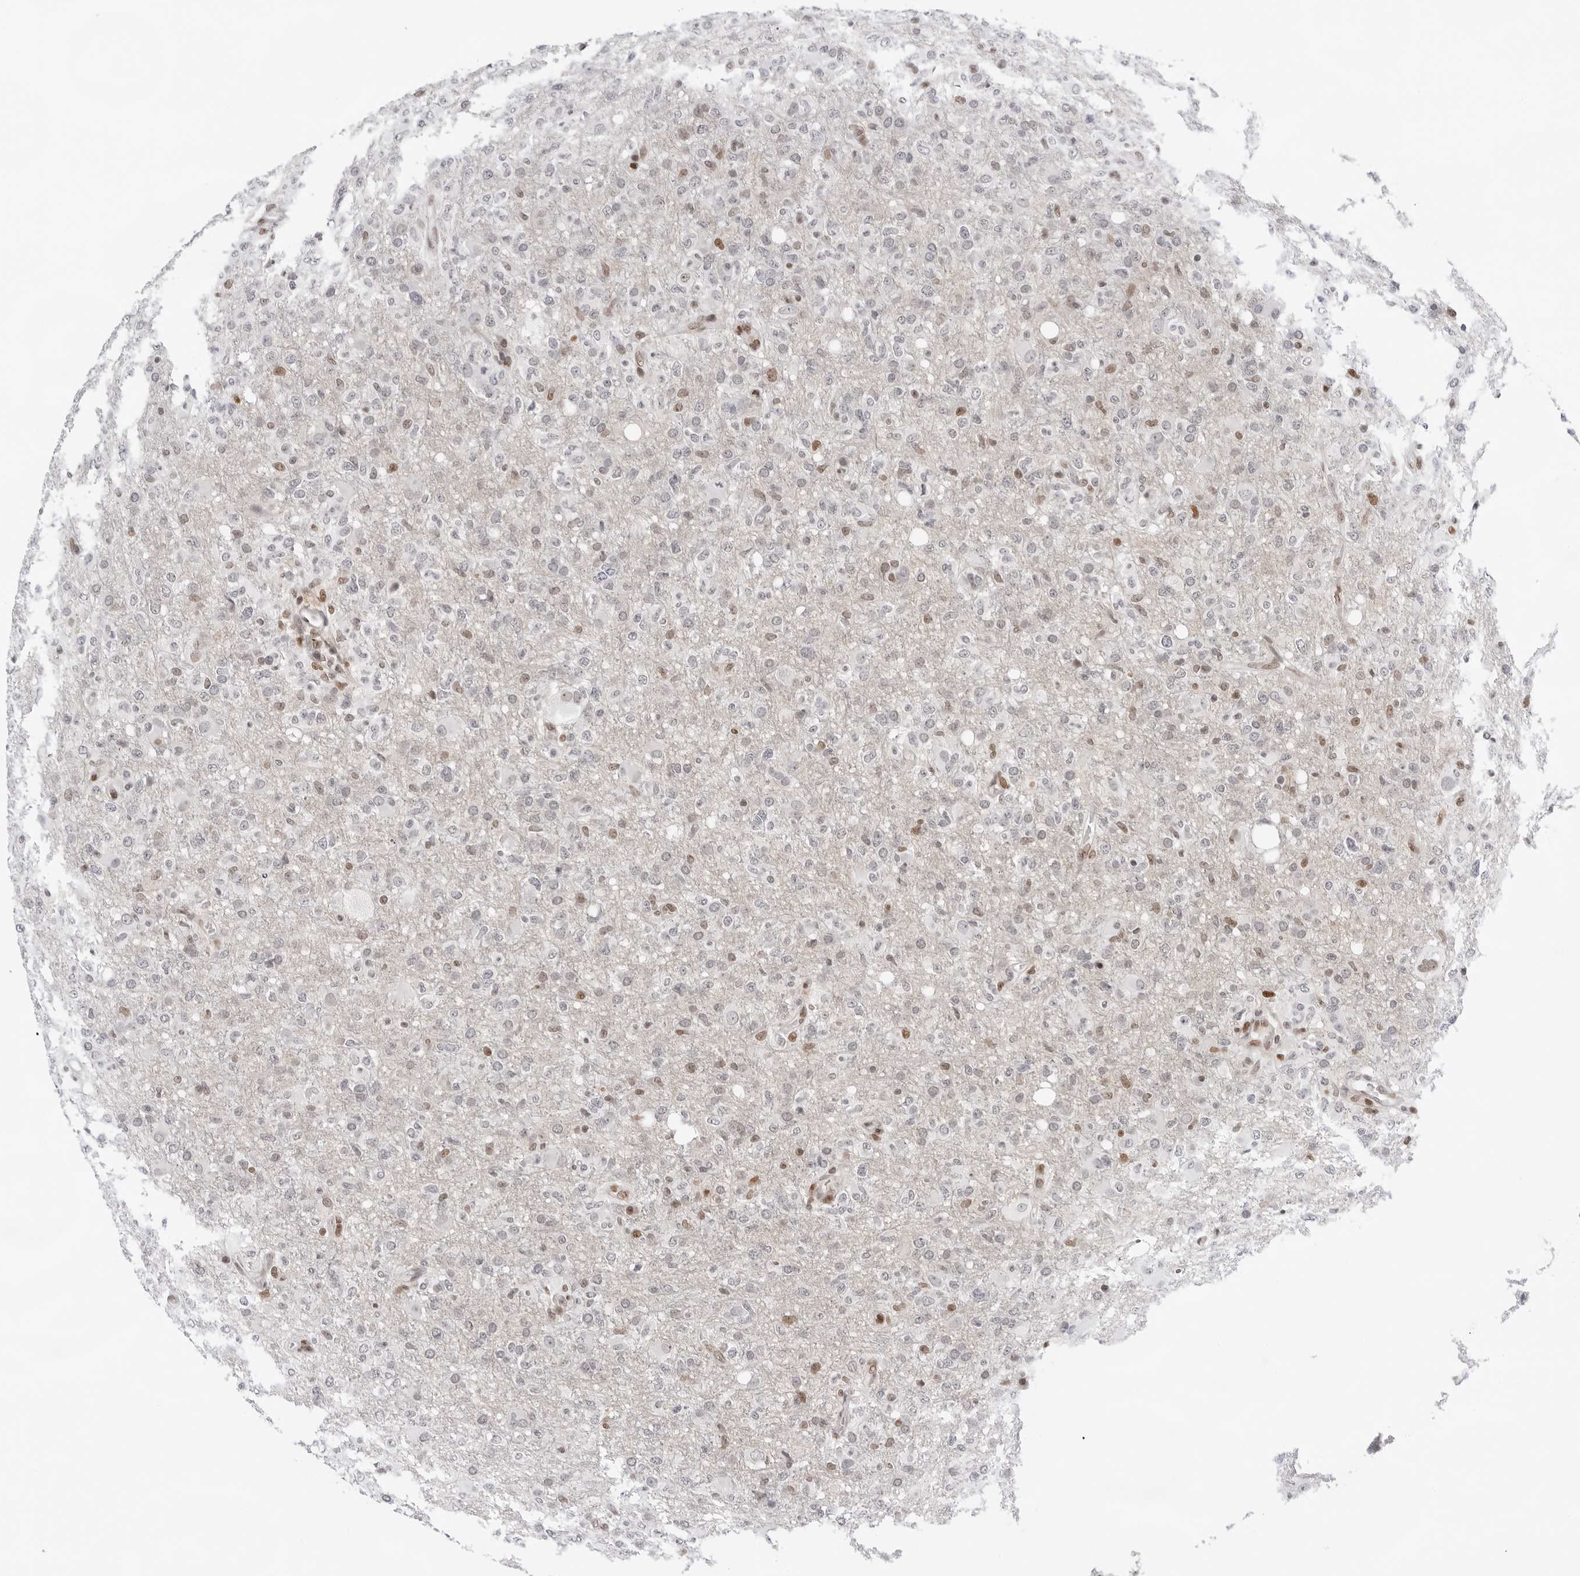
{"staining": {"intensity": "negative", "quantity": "none", "location": "none"}, "tissue": "glioma", "cell_type": "Tumor cells", "image_type": "cancer", "snomed": [{"axis": "morphology", "description": "Glioma, malignant, High grade"}, {"axis": "topography", "description": "Brain"}], "caption": "Immunohistochemistry (IHC) micrograph of malignant glioma (high-grade) stained for a protein (brown), which shows no staining in tumor cells.", "gene": "OGG1", "patient": {"sex": "female", "age": 57}}